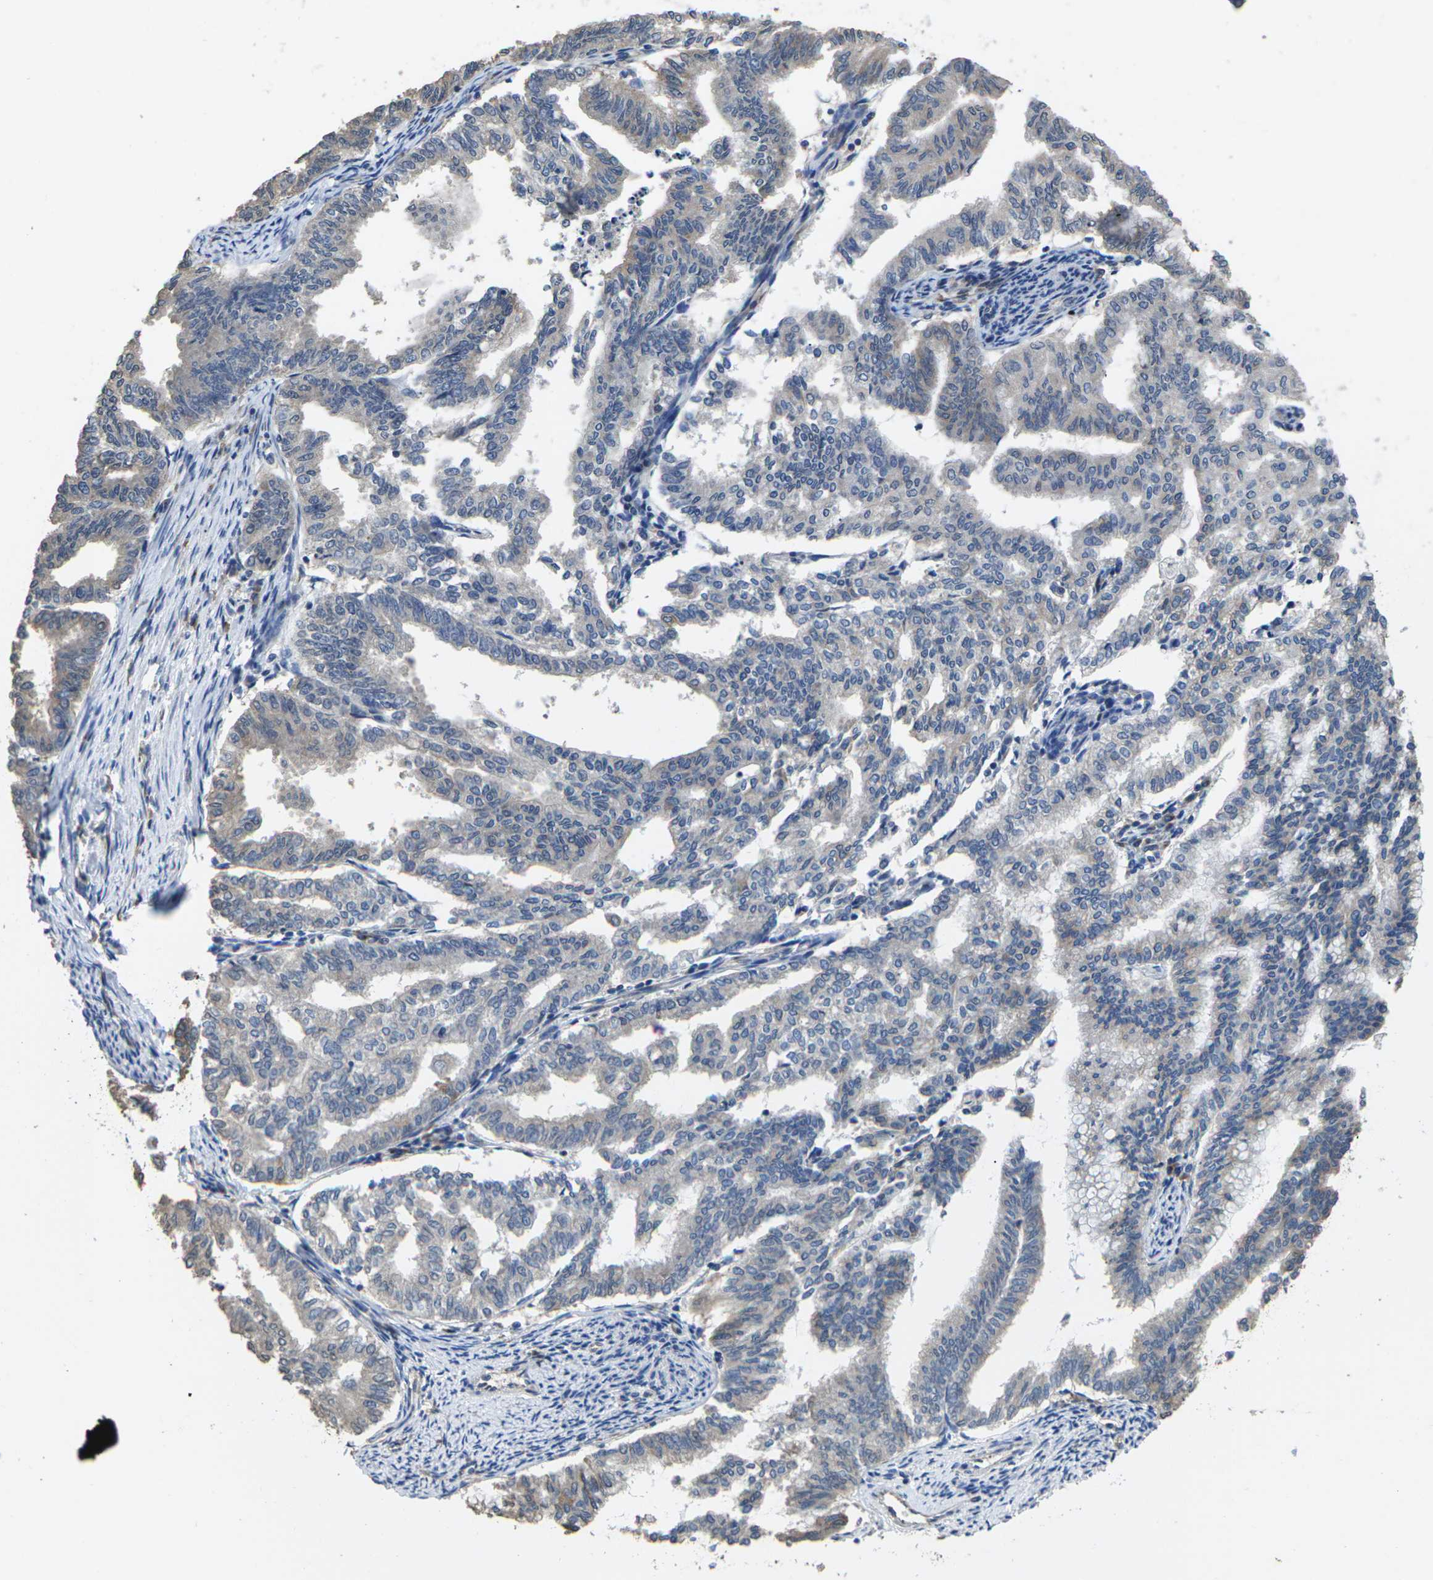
{"staining": {"intensity": "weak", "quantity": "<25%", "location": "cytoplasmic/membranous"}, "tissue": "endometrial cancer", "cell_type": "Tumor cells", "image_type": "cancer", "snomed": [{"axis": "morphology", "description": "Adenocarcinoma, NOS"}, {"axis": "topography", "description": "Endometrium"}], "caption": "Immunohistochemical staining of endometrial adenocarcinoma demonstrates no significant expression in tumor cells.", "gene": "TMCC2", "patient": {"sex": "female", "age": 79}}